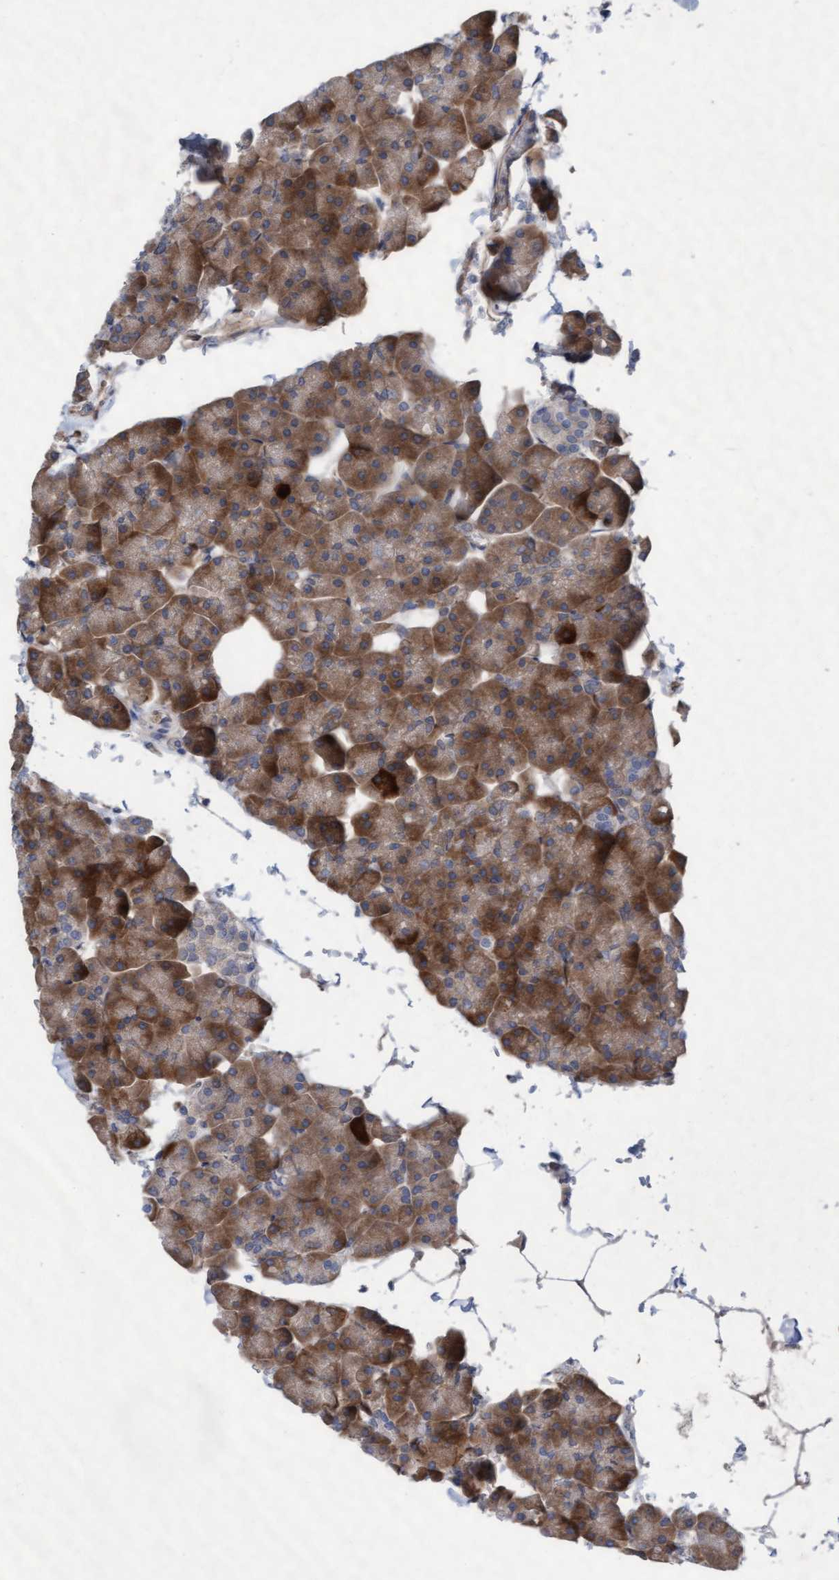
{"staining": {"intensity": "moderate", "quantity": ">75%", "location": "cytoplasmic/membranous"}, "tissue": "pancreas", "cell_type": "Exocrine glandular cells", "image_type": "normal", "snomed": [{"axis": "morphology", "description": "Normal tissue, NOS"}, {"axis": "topography", "description": "Pancreas"}], "caption": "Immunohistochemical staining of benign human pancreas demonstrates >75% levels of moderate cytoplasmic/membranous protein expression in about >75% of exocrine glandular cells. (DAB = brown stain, brightfield microscopy at high magnification).", "gene": "PLCD1", "patient": {"sex": "male", "age": 35}}